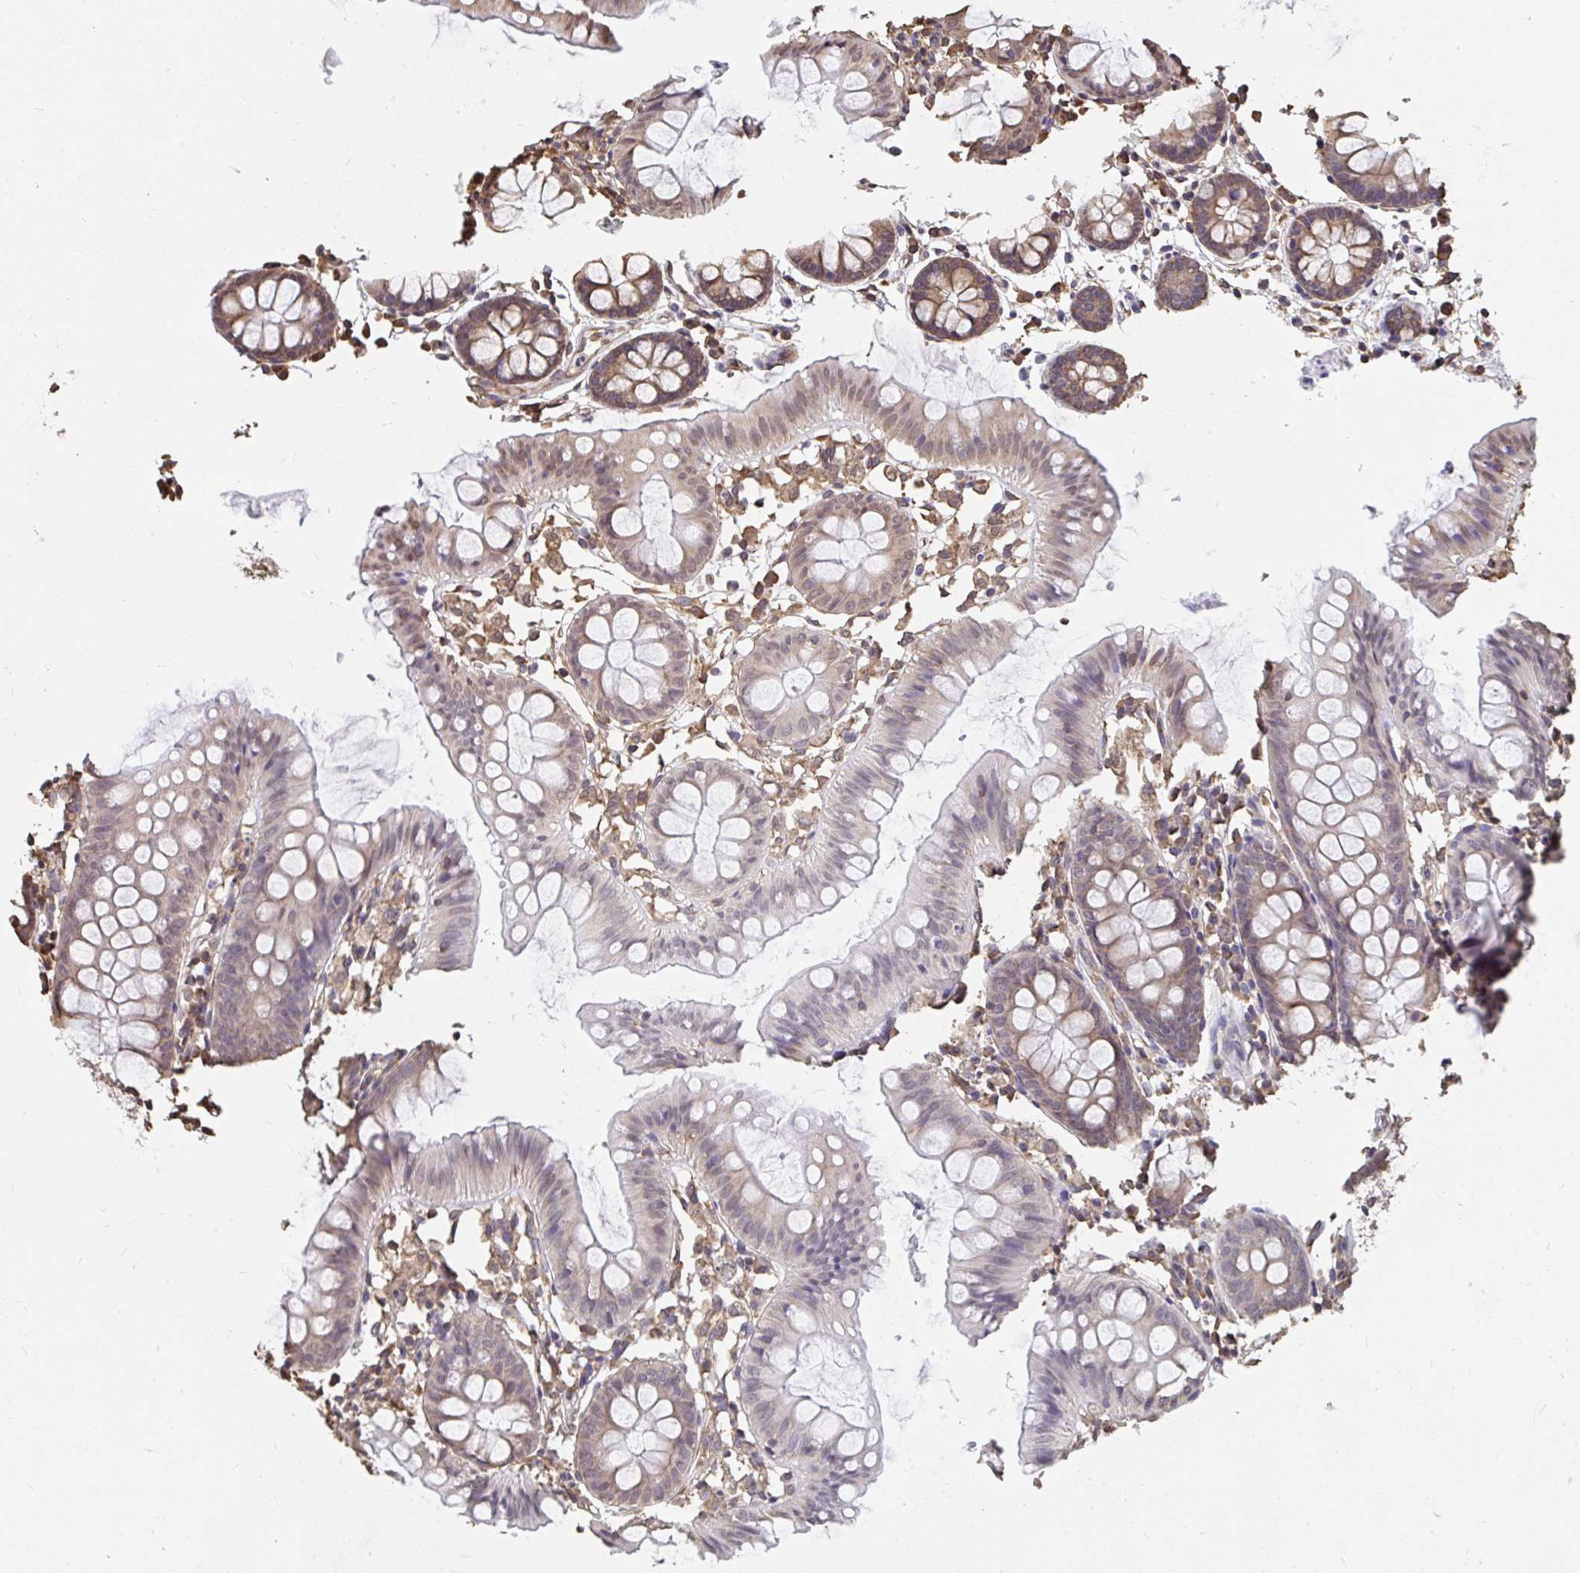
{"staining": {"intensity": "moderate", "quantity": ">75%", "location": "cytoplasmic/membranous"}, "tissue": "colon", "cell_type": "Glandular cells", "image_type": "normal", "snomed": [{"axis": "morphology", "description": "Normal tissue, NOS"}, {"axis": "topography", "description": "Colon"}], "caption": "A high-resolution photomicrograph shows IHC staining of benign colon, which displays moderate cytoplasmic/membranous expression in about >75% of glandular cells.", "gene": "SYNCRIP", "patient": {"sex": "female", "age": 84}}